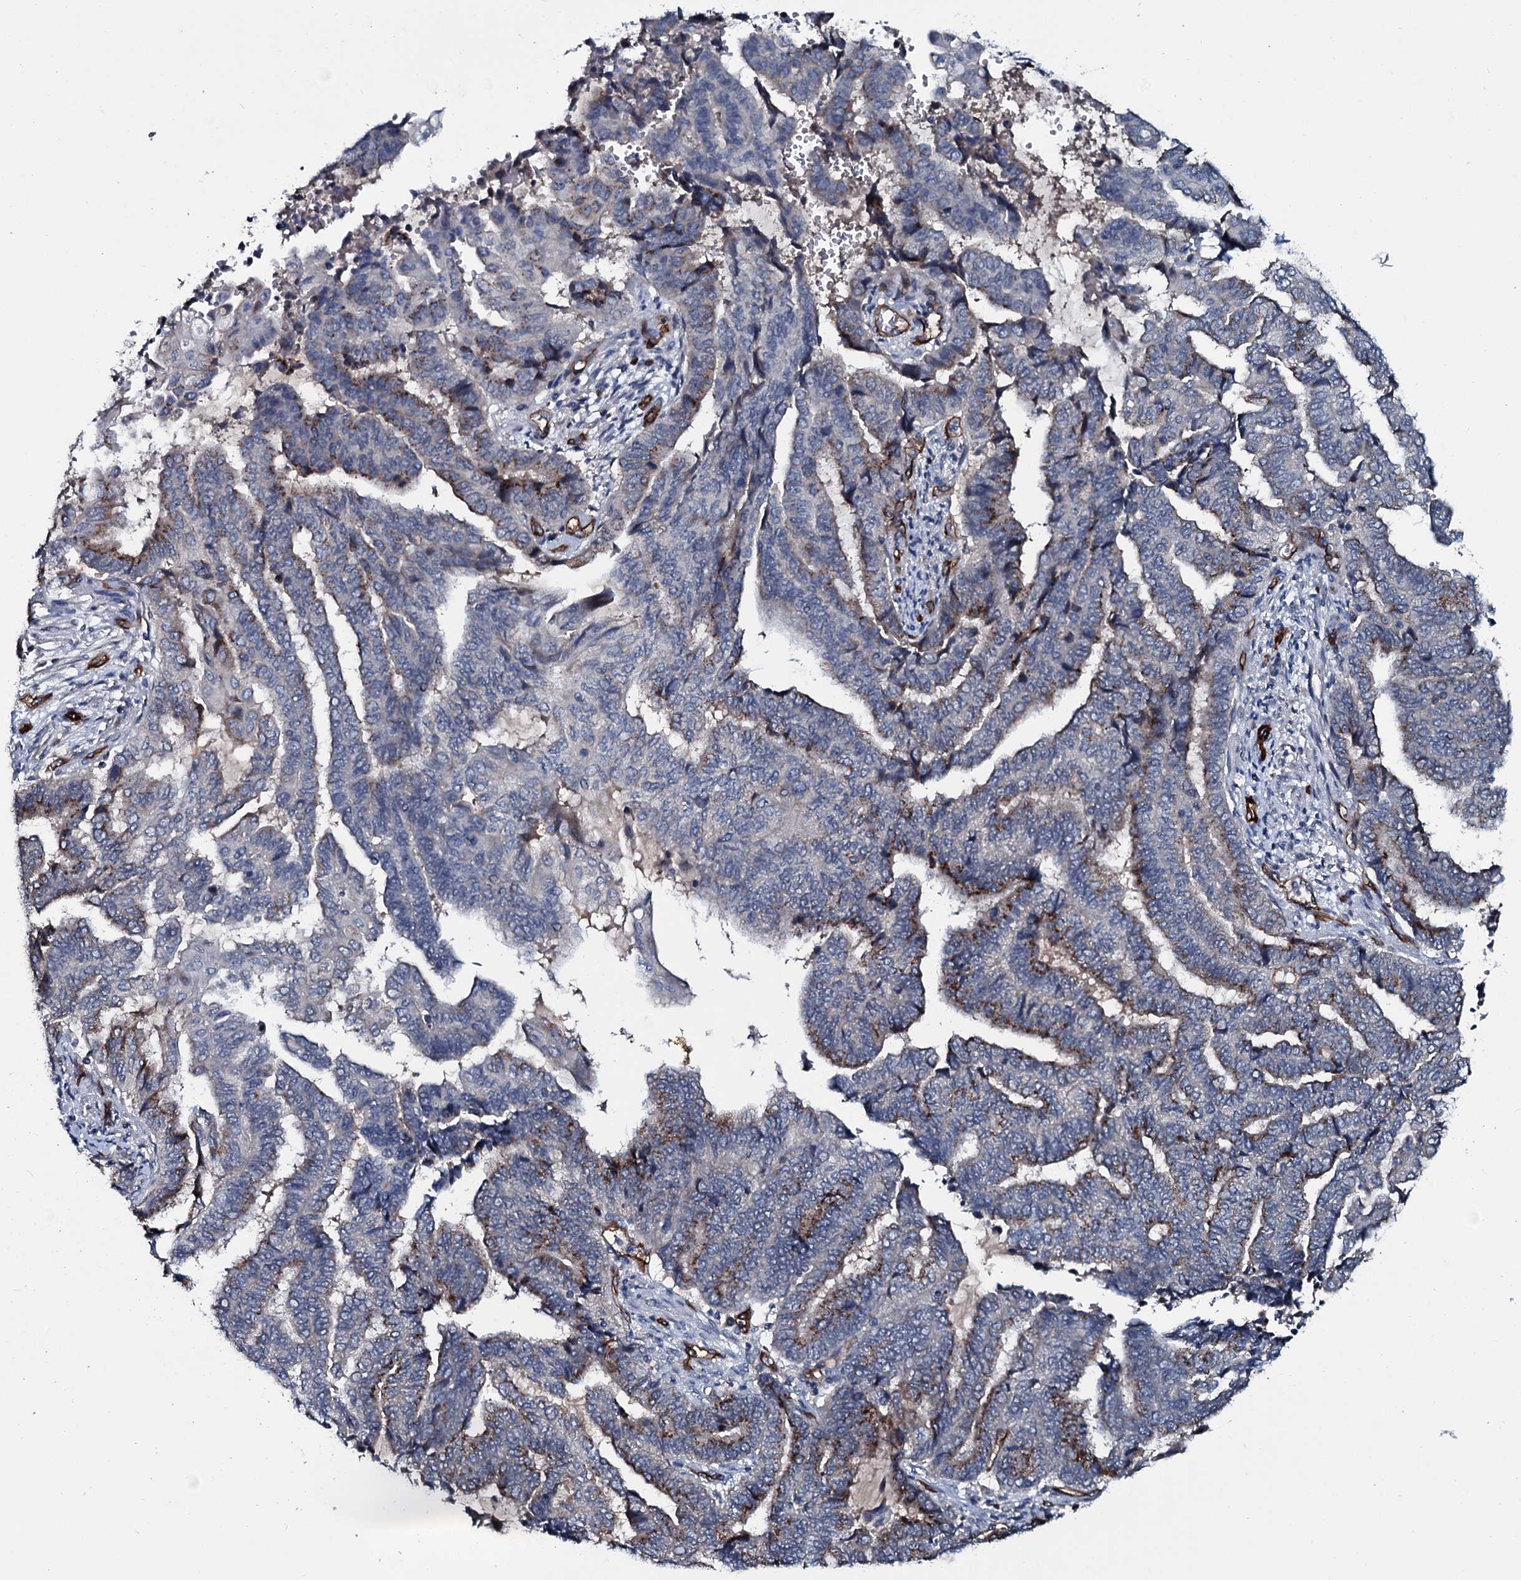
{"staining": {"intensity": "moderate", "quantity": "25%-75%", "location": "cytoplasmic/membranous"}, "tissue": "endometrial cancer", "cell_type": "Tumor cells", "image_type": "cancer", "snomed": [{"axis": "morphology", "description": "Adenocarcinoma, NOS"}, {"axis": "topography", "description": "Uterus"}, {"axis": "topography", "description": "Endometrium"}], "caption": "High-power microscopy captured an IHC photomicrograph of endometrial cancer, revealing moderate cytoplasmic/membranous positivity in about 25%-75% of tumor cells.", "gene": "CLEC14A", "patient": {"sex": "female", "age": 70}}